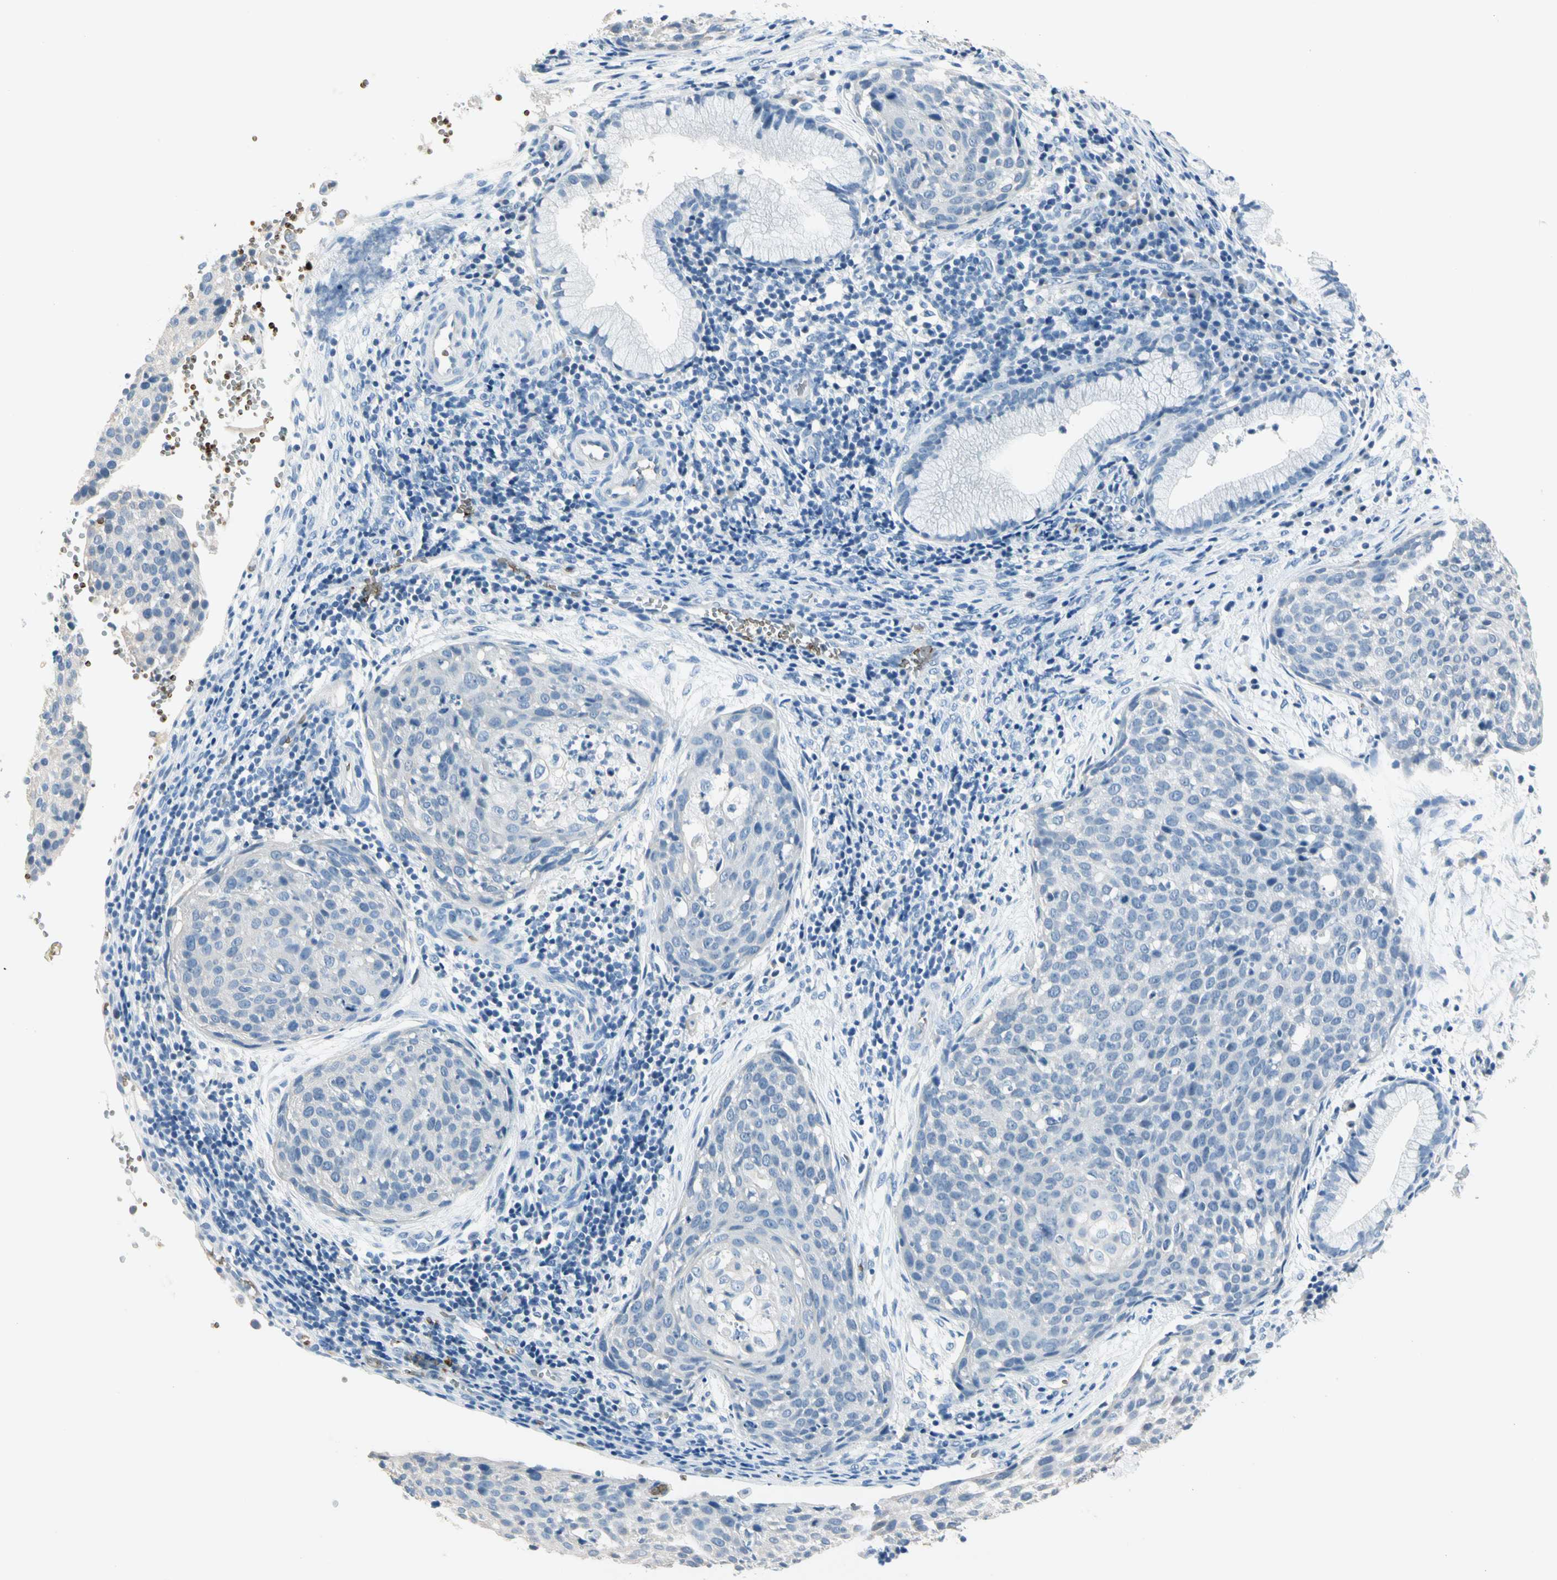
{"staining": {"intensity": "negative", "quantity": "none", "location": "none"}, "tissue": "cervical cancer", "cell_type": "Tumor cells", "image_type": "cancer", "snomed": [{"axis": "morphology", "description": "Squamous cell carcinoma, NOS"}, {"axis": "topography", "description": "Cervix"}], "caption": "IHC photomicrograph of neoplastic tissue: human cervical cancer stained with DAB (3,3'-diaminobenzidine) reveals no significant protein expression in tumor cells. (DAB (3,3'-diaminobenzidine) immunohistochemistry with hematoxylin counter stain).", "gene": "CA1", "patient": {"sex": "female", "age": 38}}